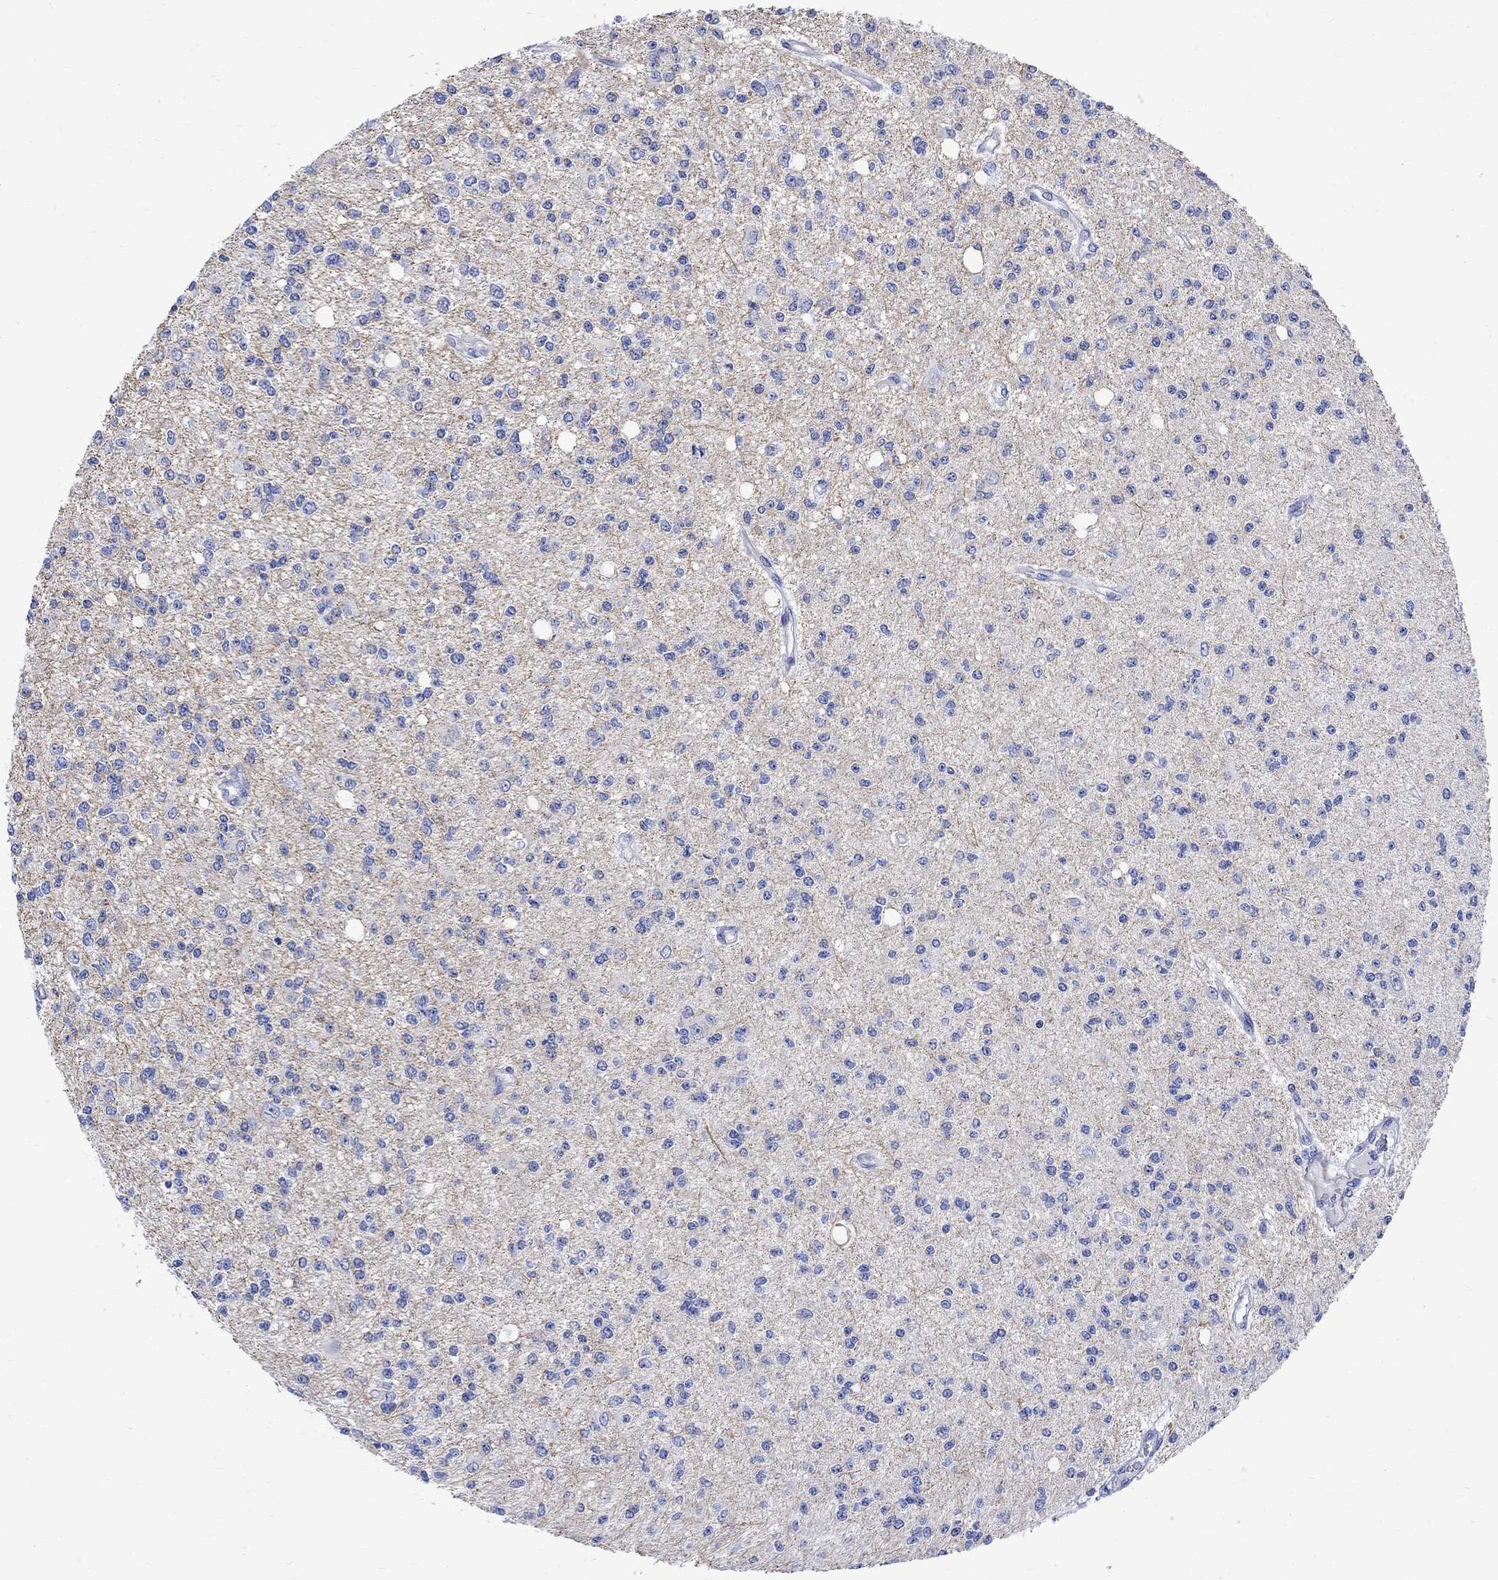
{"staining": {"intensity": "negative", "quantity": "none", "location": "none"}, "tissue": "glioma", "cell_type": "Tumor cells", "image_type": "cancer", "snomed": [{"axis": "morphology", "description": "Glioma, malignant, Low grade"}, {"axis": "topography", "description": "Brain"}], "caption": "Glioma stained for a protein using immunohistochemistry shows no expression tumor cells.", "gene": "PARVB", "patient": {"sex": "male", "age": 67}}